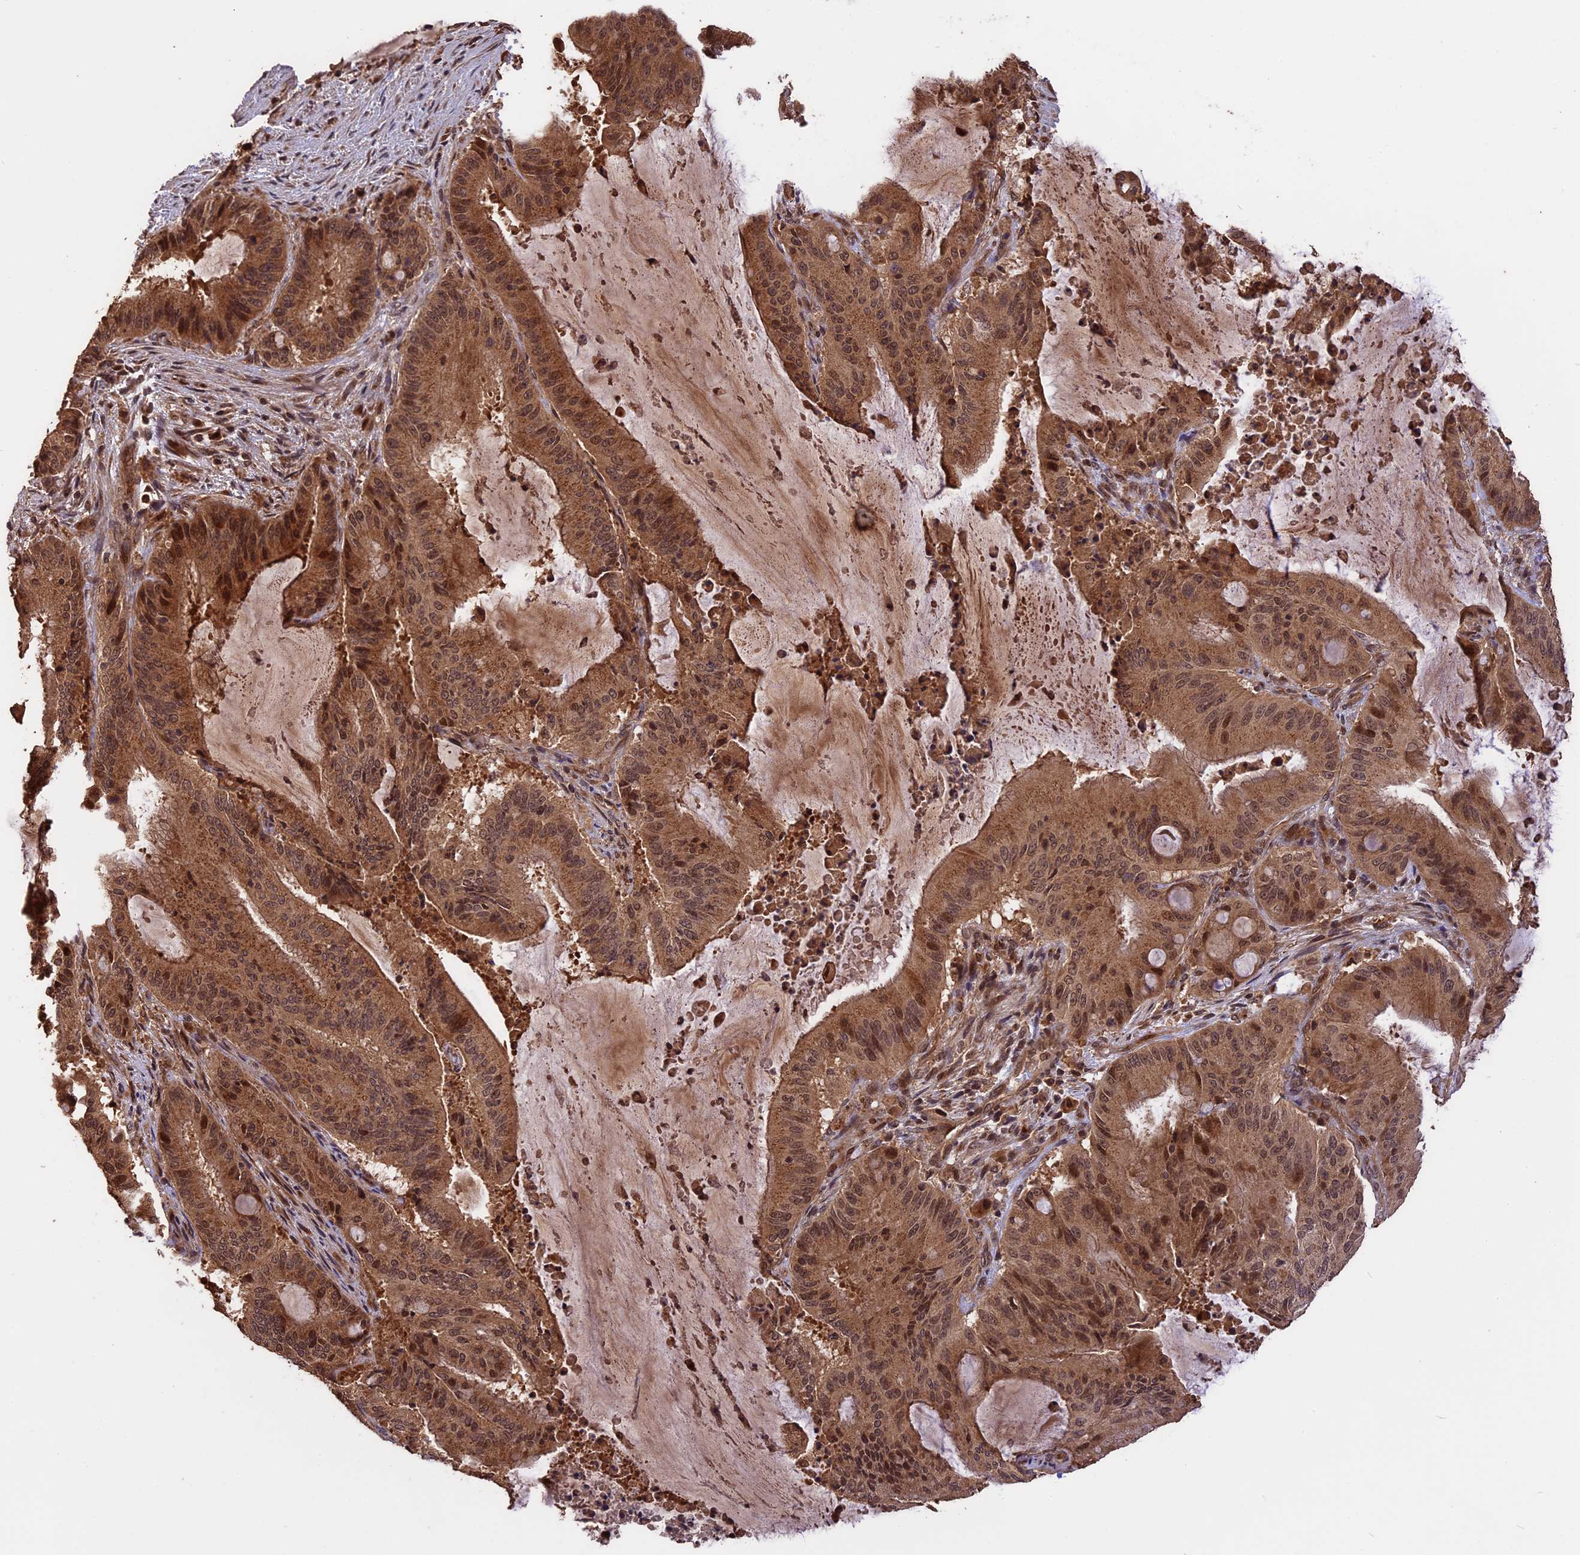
{"staining": {"intensity": "moderate", "quantity": ">75%", "location": "cytoplasmic/membranous,nuclear"}, "tissue": "liver cancer", "cell_type": "Tumor cells", "image_type": "cancer", "snomed": [{"axis": "morphology", "description": "Normal tissue, NOS"}, {"axis": "morphology", "description": "Cholangiocarcinoma"}, {"axis": "topography", "description": "Liver"}, {"axis": "topography", "description": "Peripheral nerve tissue"}], "caption": "This is an image of immunohistochemistry (IHC) staining of liver cholangiocarcinoma, which shows moderate positivity in the cytoplasmic/membranous and nuclear of tumor cells.", "gene": "ESCO1", "patient": {"sex": "female", "age": 73}}